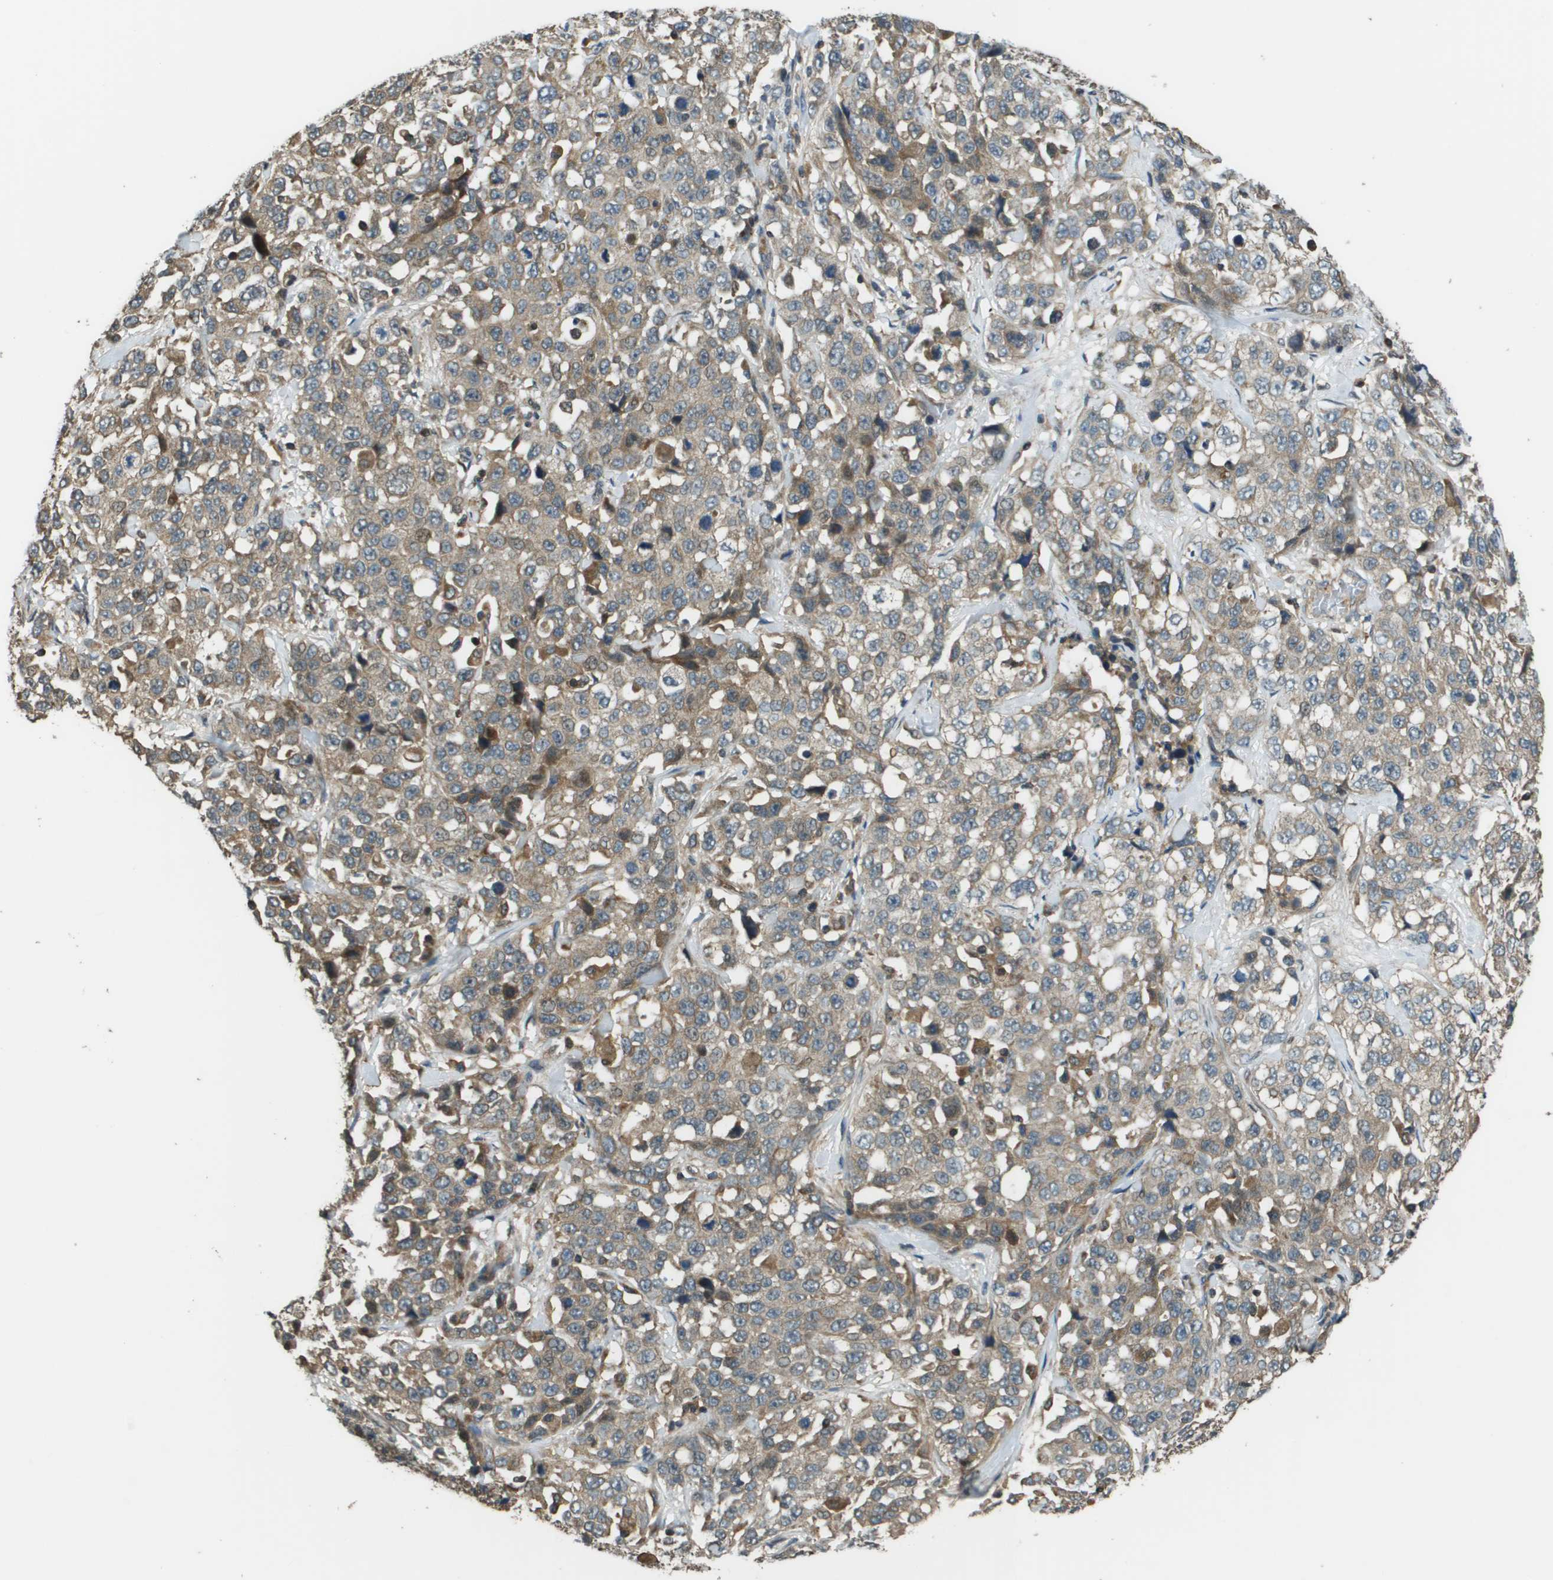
{"staining": {"intensity": "moderate", "quantity": "25%-75%", "location": "cytoplasmic/membranous"}, "tissue": "stomach cancer", "cell_type": "Tumor cells", "image_type": "cancer", "snomed": [{"axis": "morphology", "description": "Normal tissue, NOS"}, {"axis": "morphology", "description": "Adenocarcinoma, NOS"}, {"axis": "topography", "description": "Stomach"}], "caption": "Immunohistochemistry (DAB) staining of human stomach cancer (adenocarcinoma) reveals moderate cytoplasmic/membranous protein expression in about 25%-75% of tumor cells.", "gene": "PLPBP", "patient": {"sex": "male", "age": 48}}